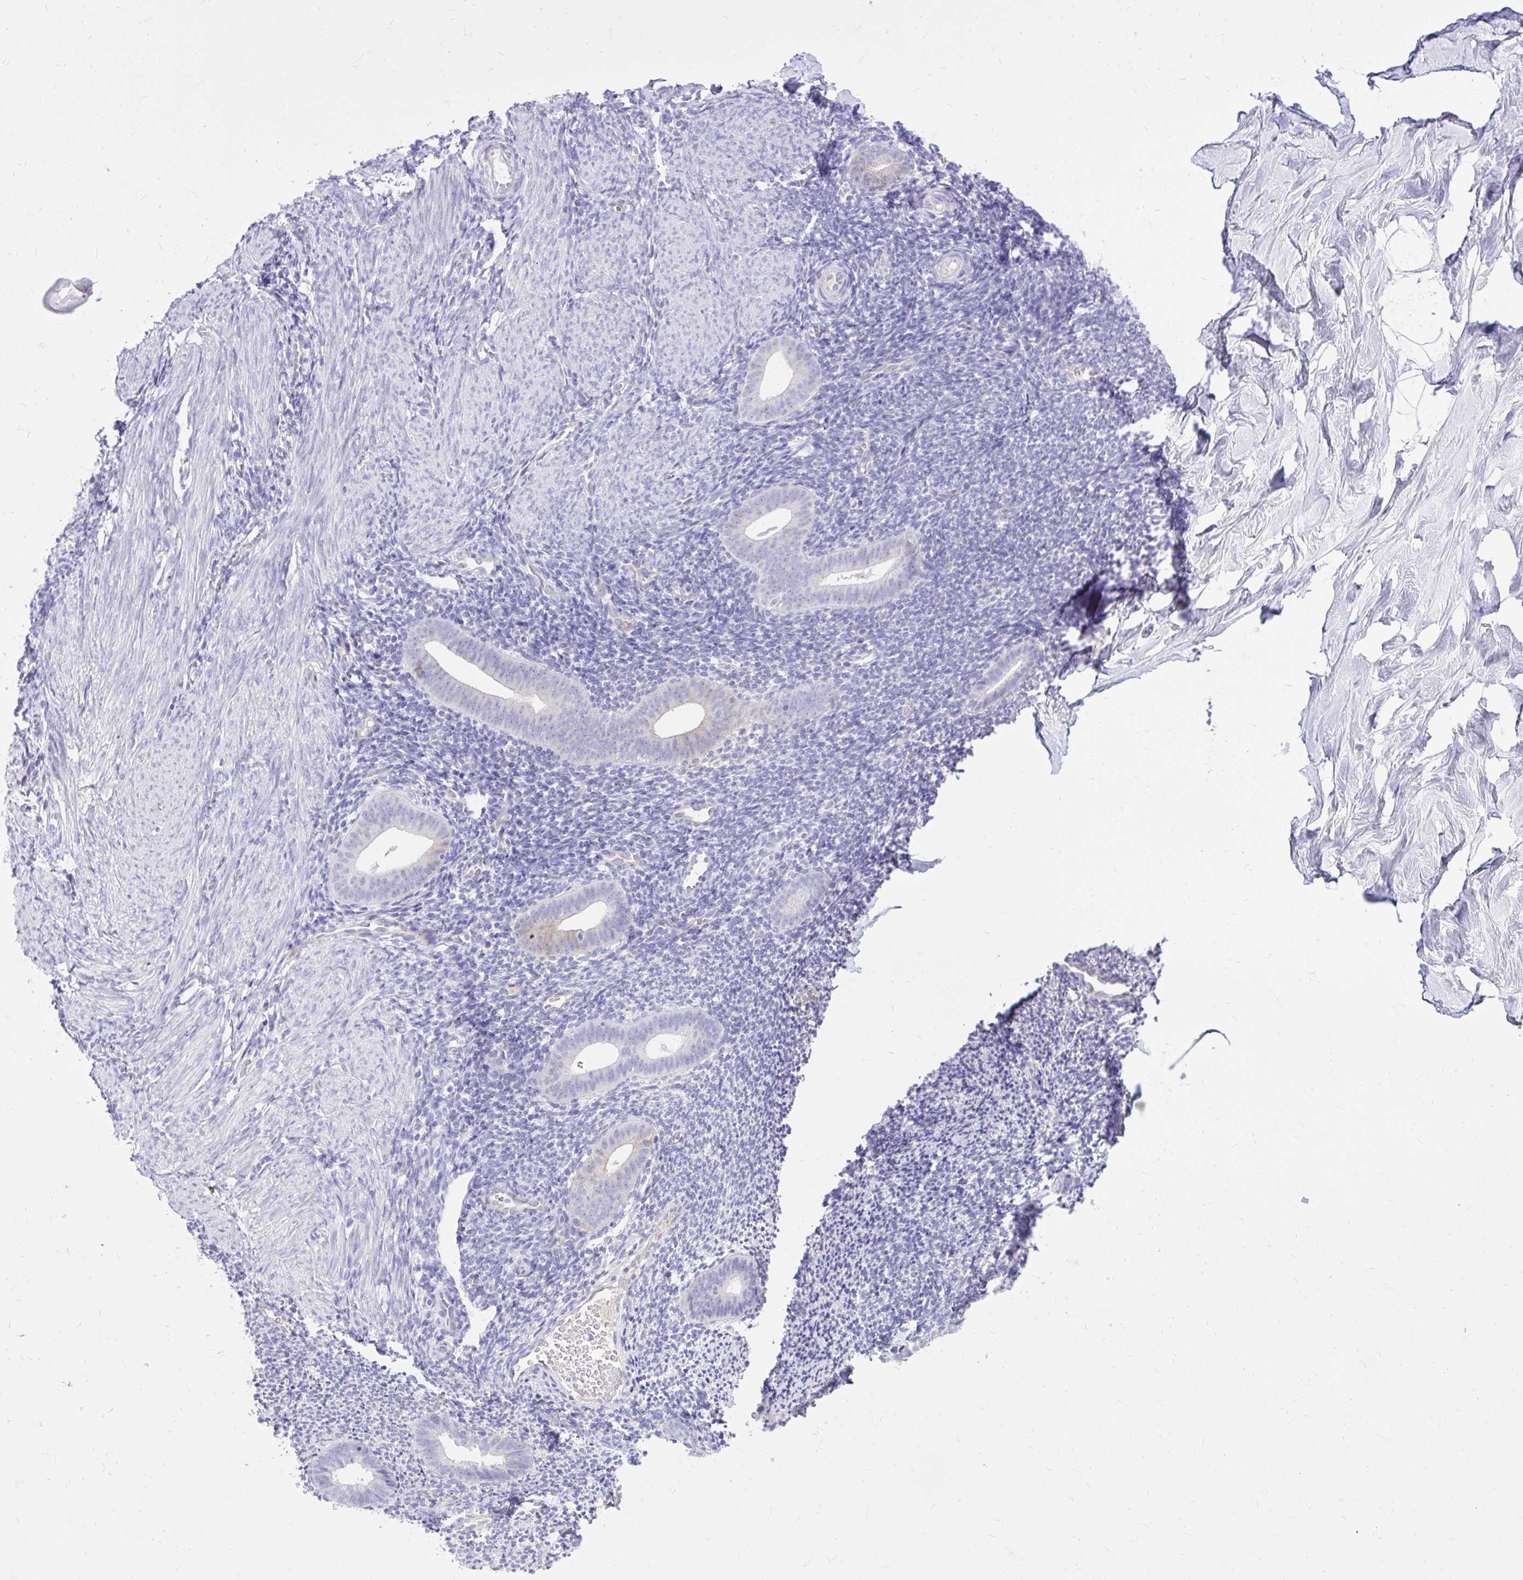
{"staining": {"intensity": "negative", "quantity": "none", "location": "none"}, "tissue": "endometrium", "cell_type": "Cells in endometrial stroma", "image_type": "normal", "snomed": [{"axis": "morphology", "description": "Normal tissue, NOS"}, {"axis": "topography", "description": "Endometrium"}], "caption": "This is an immunohistochemistry (IHC) photomicrograph of normal human endometrium. There is no positivity in cells in endometrial stroma.", "gene": "NNMT", "patient": {"sex": "female", "age": 39}}